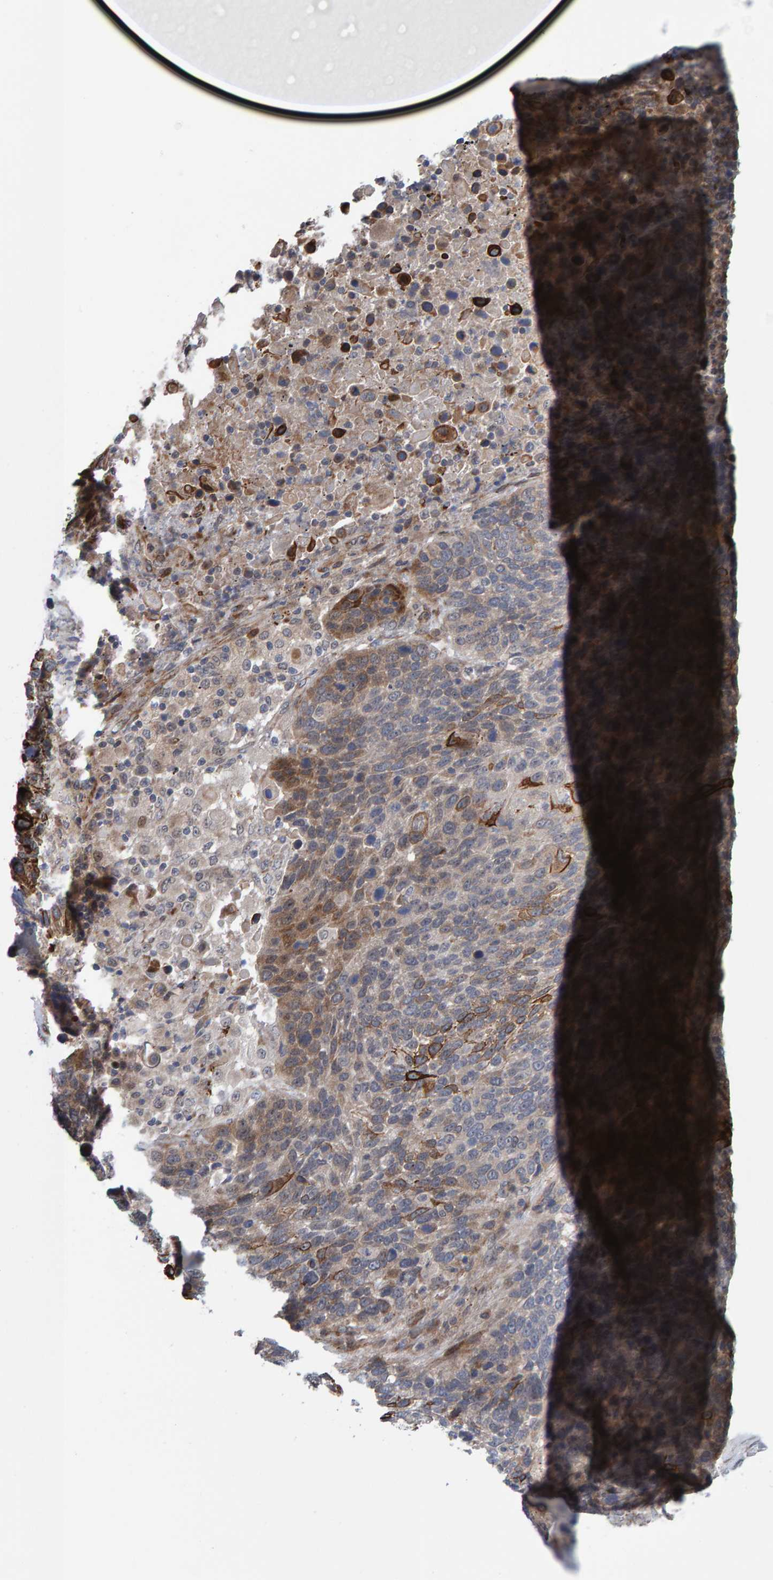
{"staining": {"intensity": "strong", "quantity": "<25%", "location": "cytoplasmic/membranous"}, "tissue": "lung cancer", "cell_type": "Tumor cells", "image_type": "cancer", "snomed": [{"axis": "morphology", "description": "Squamous cell carcinoma, NOS"}, {"axis": "topography", "description": "Lung"}], "caption": "Lung squamous cell carcinoma tissue shows strong cytoplasmic/membranous positivity in about <25% of tumor cells", "gene": "MFSD6L", "patient": {"sex": "male", "age": 66}}